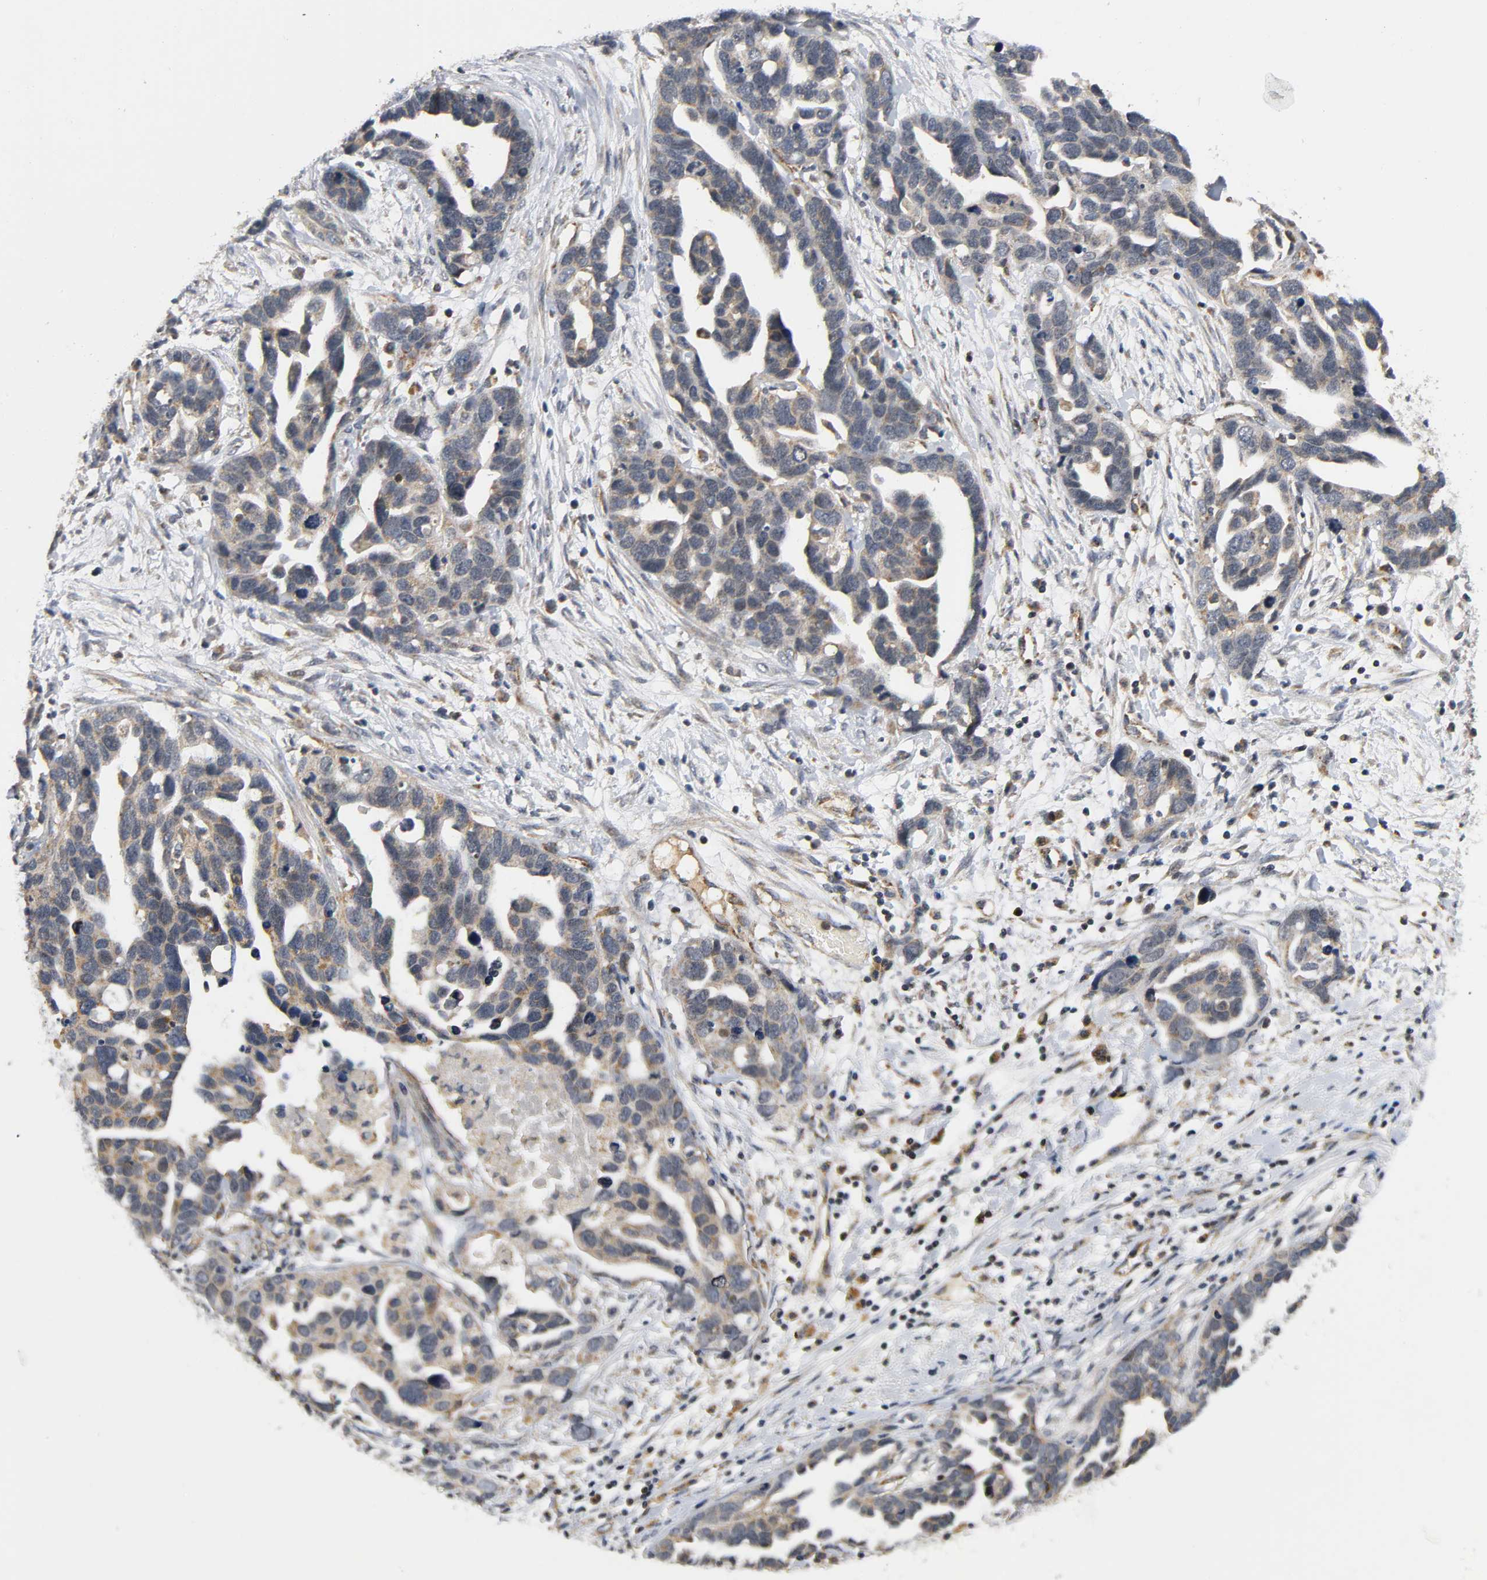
{"staining": {"intensity": "weak", "quantity": ">75%", "location": "cytoplasmic/membranous"}, "tissue": "ovarian cancer", "cell_type": "Tumor cells", "image_type": "cancer", "snomed": [{"axis": "morphology", "description": "Cystadenocarcinoma, serous, NOS"}, {"axis": "topography", "description": "Ovary"}], "caption": "Immunohistochemical staining of human ovarian cancer (serous cystadenocarcinoma) exhibits weak cytoplasmic/membranous protein staining in approximately >75% of tumor cells. (DAB (3,3'-diaminobenzidine) IHC, brown staining for protein, blue staining for nuclei).", "gene": "NRP1", "patient": {"sex": "female", "age": 54}}